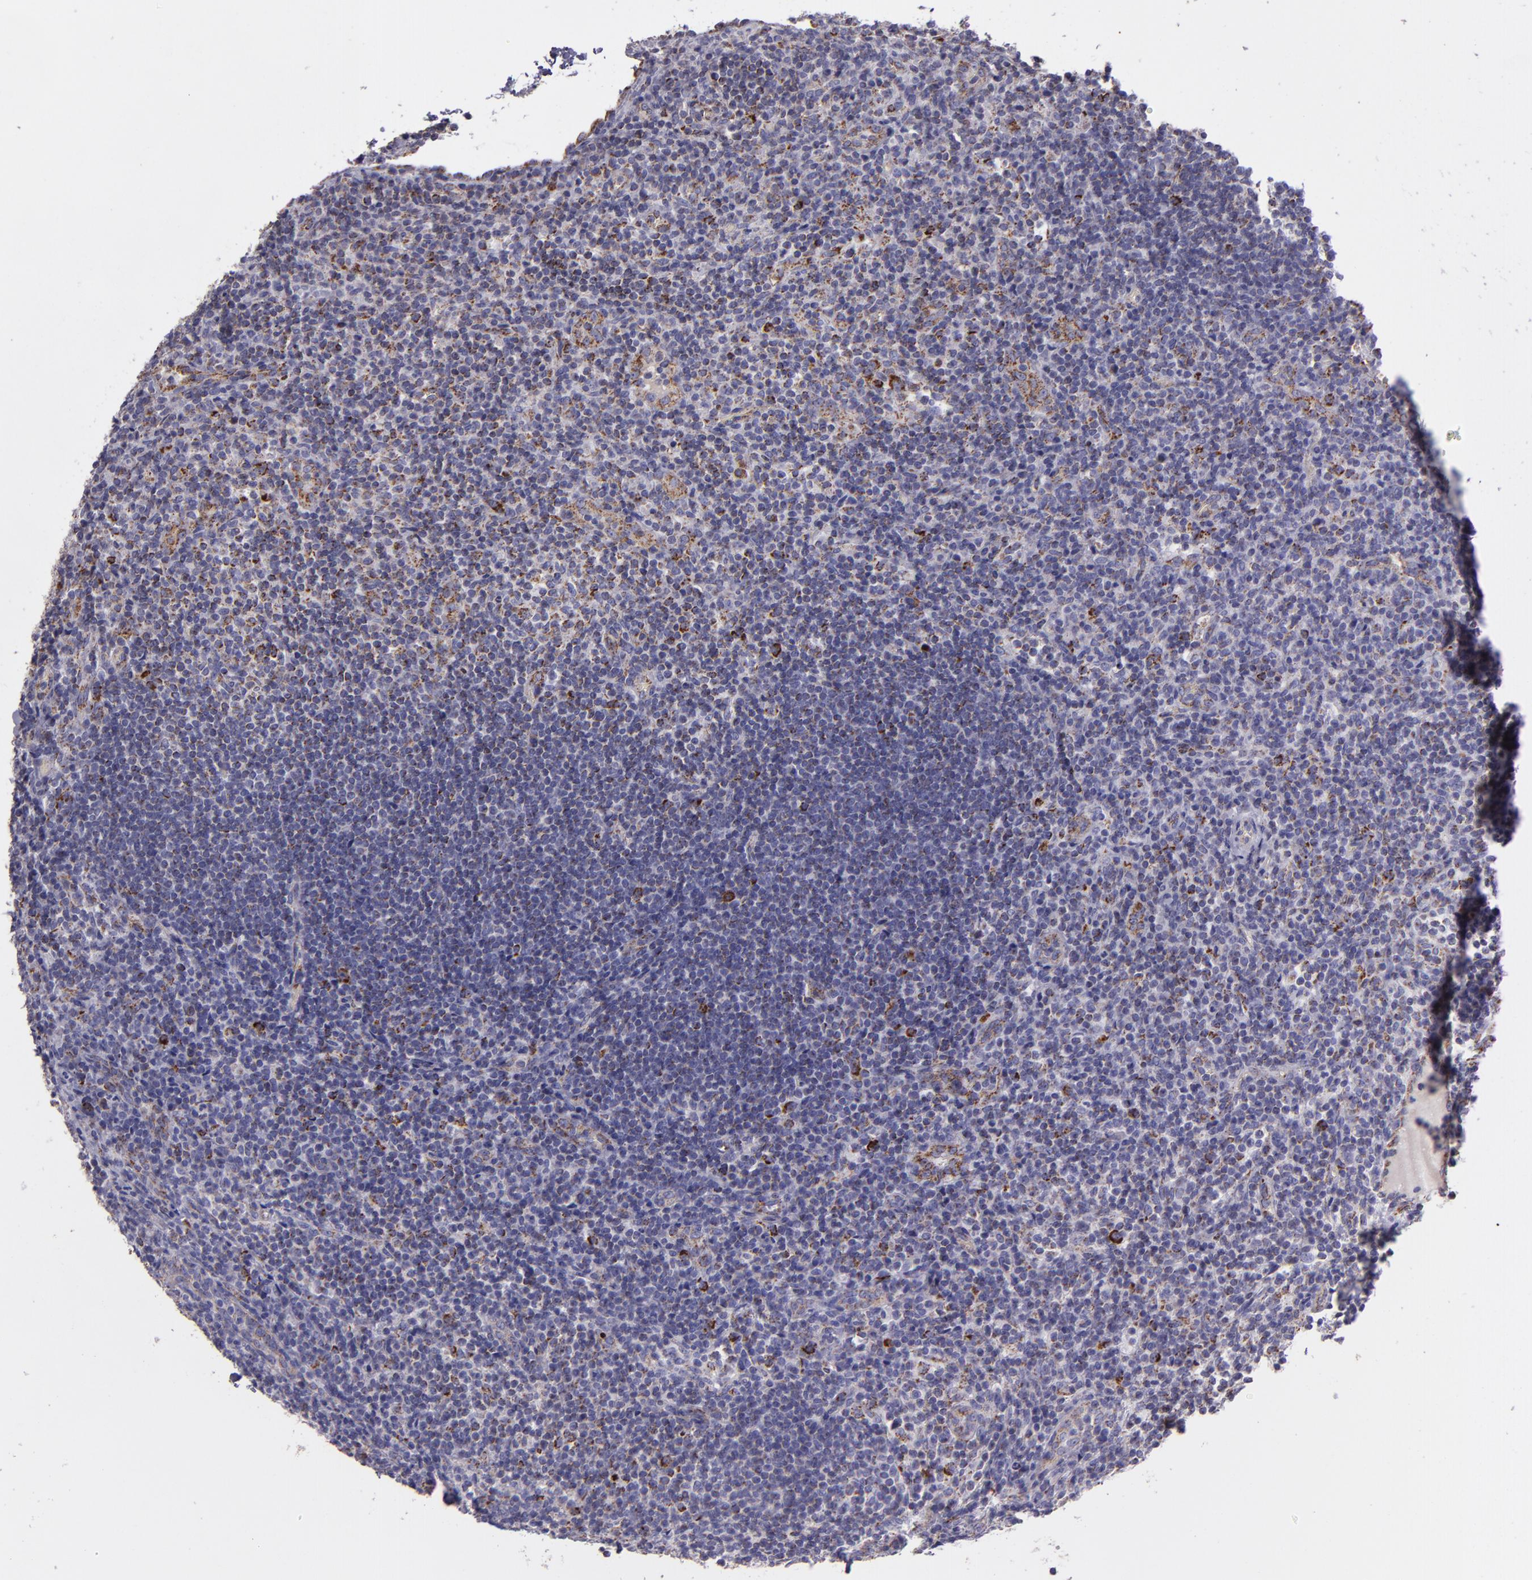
{"staining": {"intensity": "moderate", "quantity": "<25%", "location": "cytoplasmic/membranous"}, "tissue": "lymphoma", "cell_type": "Tumor cells", "image_type": "cancer", "snomed": [{"axis": "morphology", "description": "Malignant lymphoma, non-Hodgkin's type, Low grade"}, {"axis": "topography", "description": "Lymph node"}], "caption": "Protein staining shows moderate cytoplasmic/membranous positivity in approximately <25% of tumor cells in malignant lymphoma, non-Hodgkin's type (low-grade). Using DAB (brown) and hematoxylin (blue) stains, captured at high magnification using brightfield microscopy.", "gene": "HSPD1", "patient": {"sex": "female", "age": 76}}